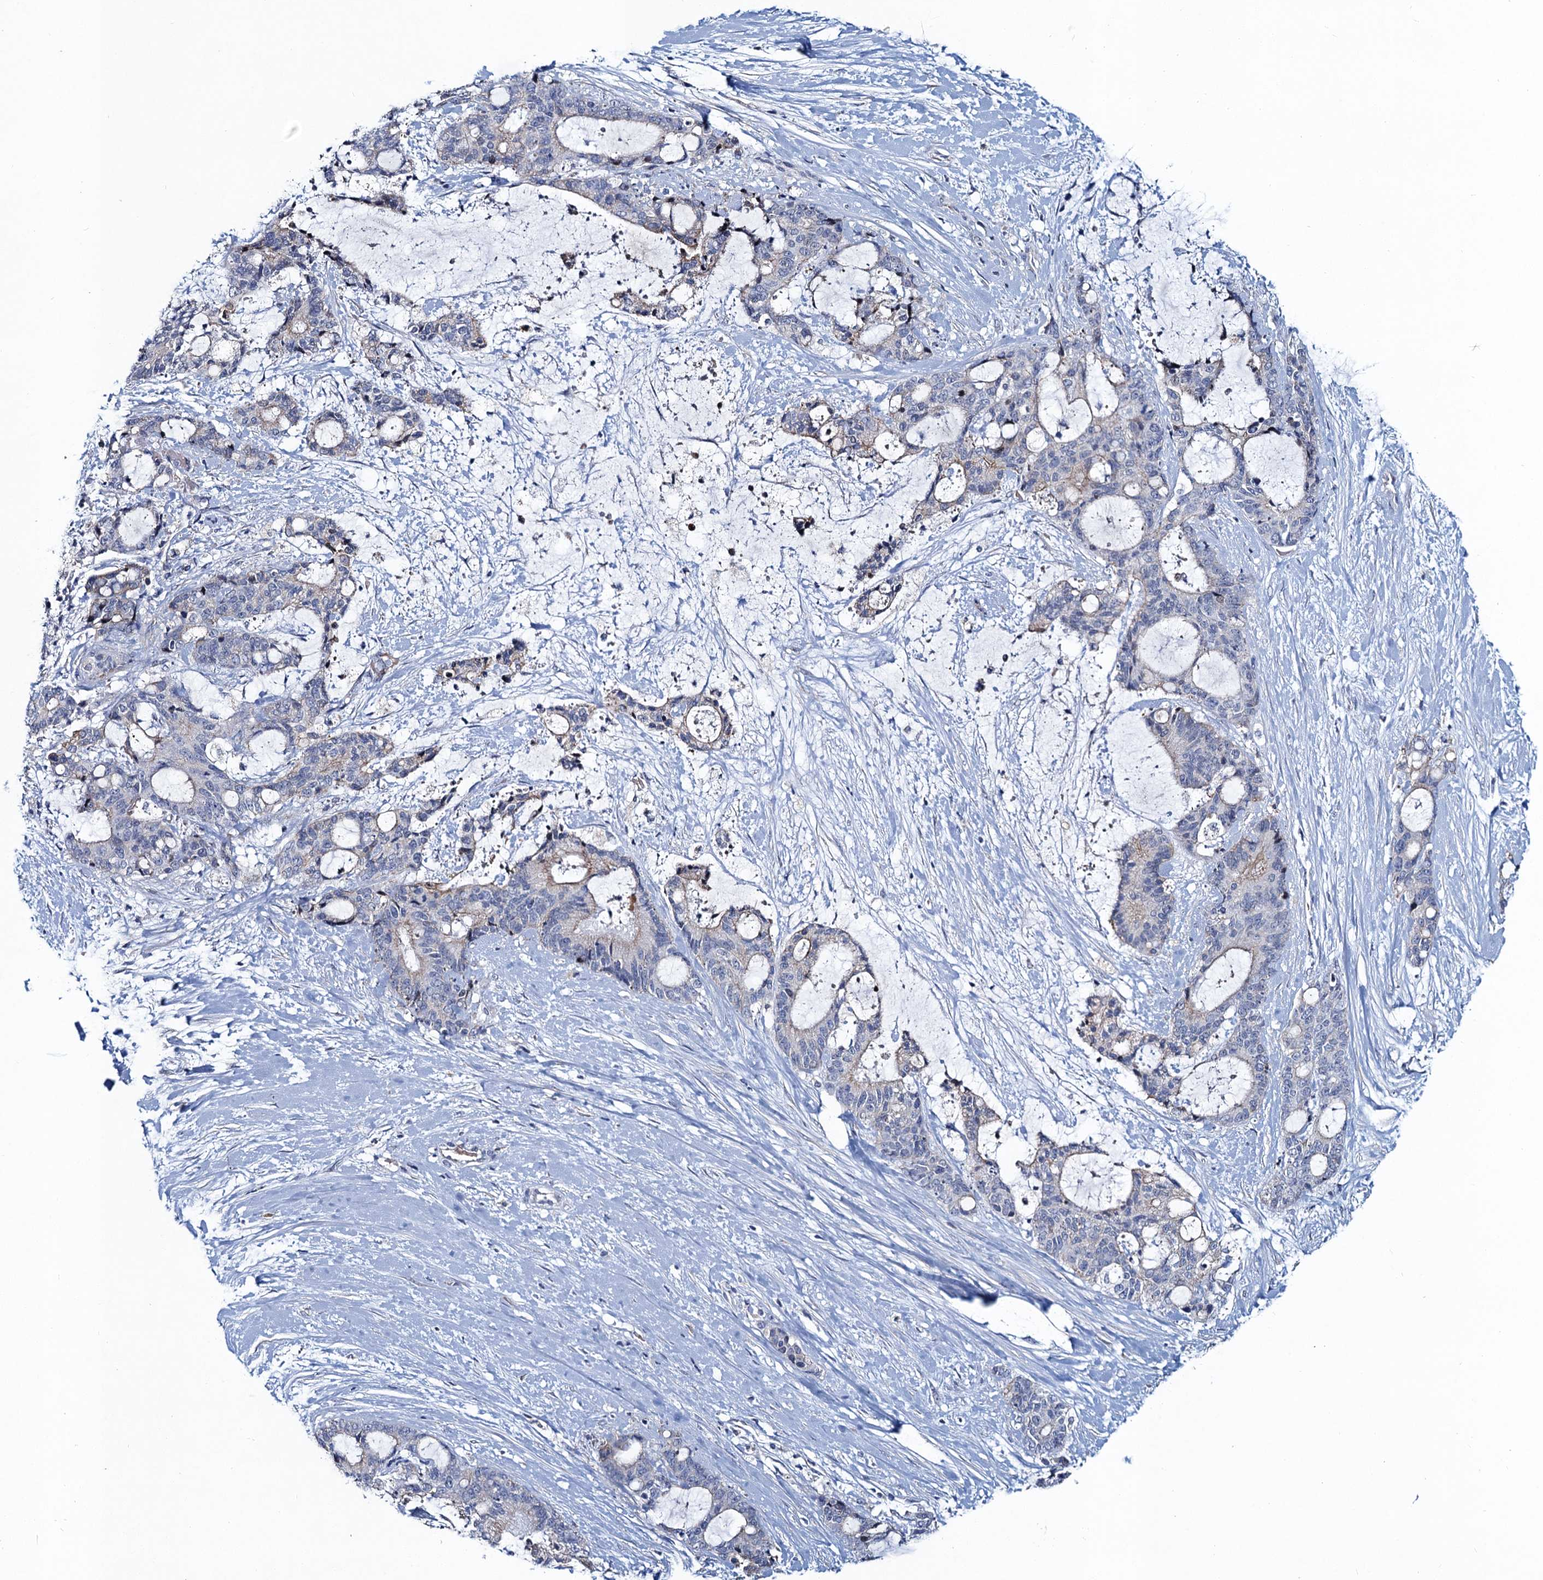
{"staining": {"intensity": "negative", "quantity": "none", "location": "none"}, "tissue": "liver cancer", "cell_type": "Tumor cells", "image_type": "cancer", "snomed": [{"axis": "morphology", "description": "Normal tissue, NOS"}, {"axis": "morphology", "description": "Cholangiocarcinoma"}, {"axis": "topography", "description": "Liver"}, {"axis": "topography", "description": "Peripheral nerve tissue"}], "caption": "A photomicrograph of human liver cancer (cholangiocarcinoma) is negative for staining in tumor cells.", "gene": "ATOSA", "patient": {"sex": "female", "age": 73}}